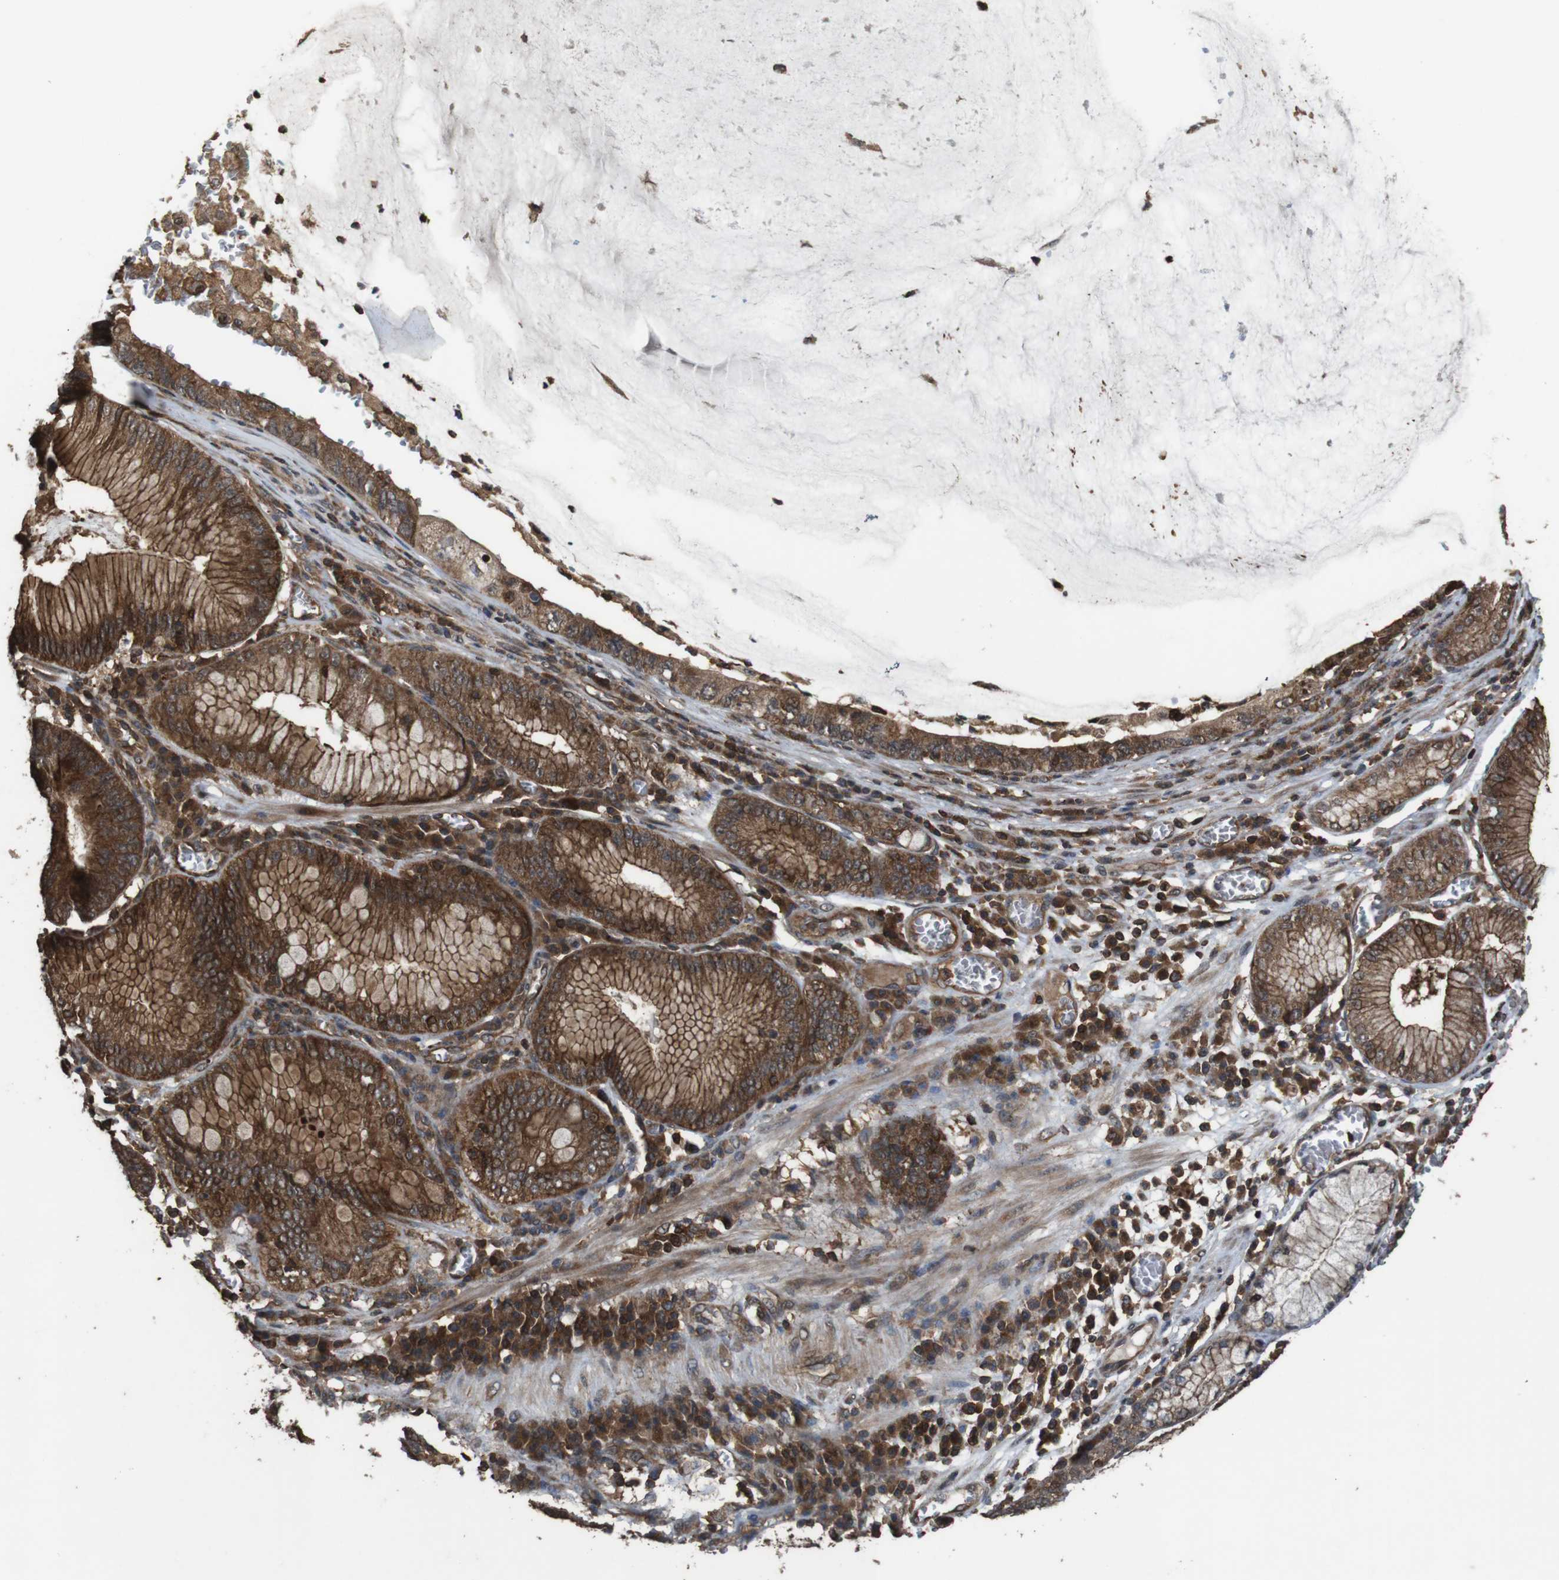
{"staining": {"intensity": "strong", "quantity": ">75%", "location": "cytoplasmic/membranous"}, "tissue": "stomach cancer", "cell_type": "Tumor cells", "image_type": "cancer", "snomed": [{"axis": "morphology", "description": "Adenocarcinoma, NOS"}, {"axis": "topography", "description": "Stomach"}], "caption": "Brown immunohistochemical staining in human stomach adenocarcinoma demonstrates strong cytoplasmic/membranous staining in about >75% of tumor cells.", "gene": "BAG4", "patient": {"sex": "male", "age": 59}}